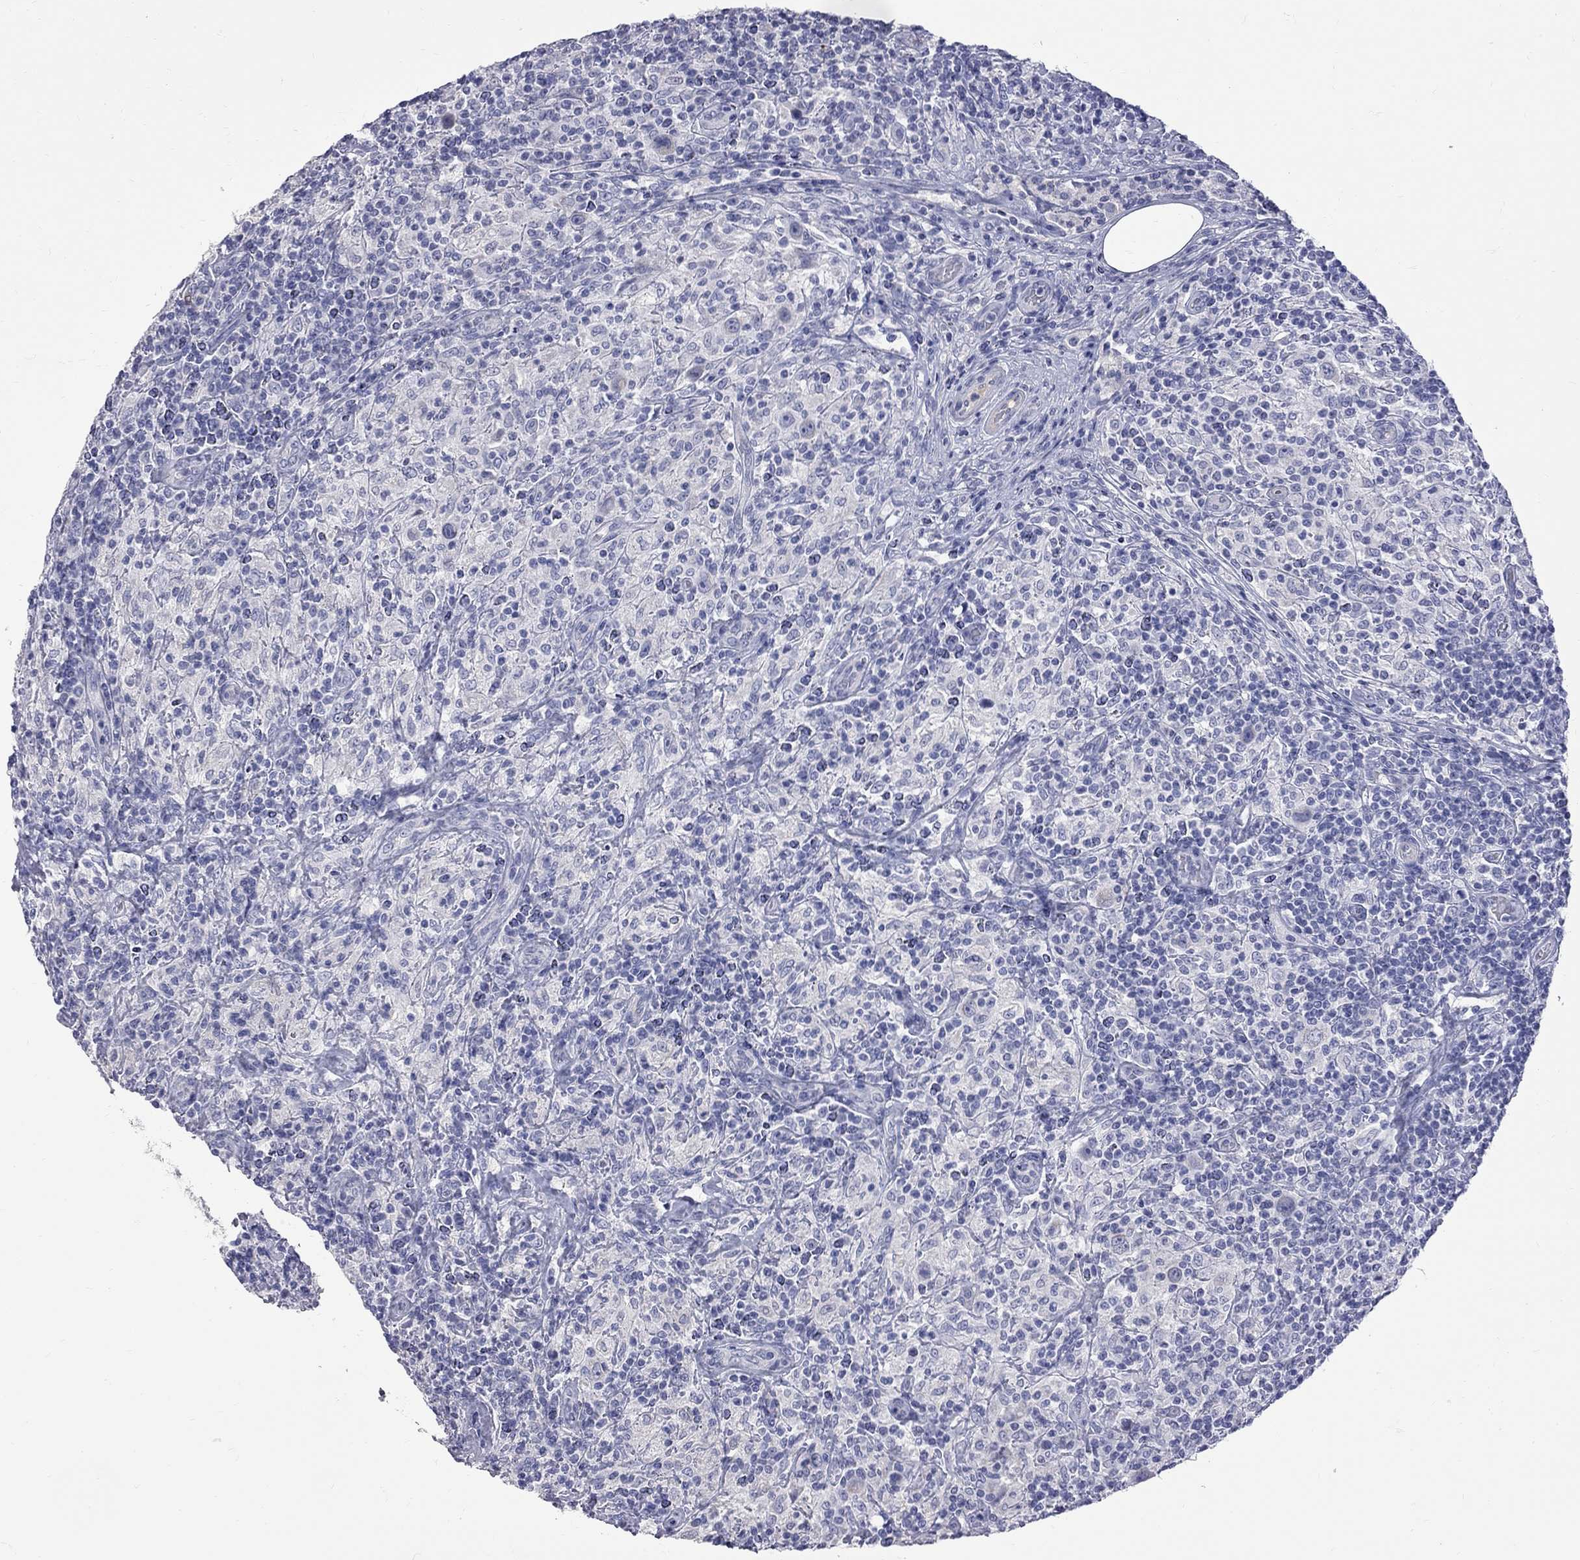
{"staining": {"intensity": "negative", "quantity": "none", "location": "none"}, "tissue": "lymphoma", "cell_type": "Tumor cells", "image_type": "cancer", "snomed": [{"axis": "morphology", "description": "Hodgkin's disease, NOS"}, {"axis": "topography", "description": "Lymph node"}], "caption": "Hodgkin's disease stained for a protein using immunohistochemistry shows no expression tumor cells.", "gene": "KCND2", "patient": {"sex": "male", "age": 70}}